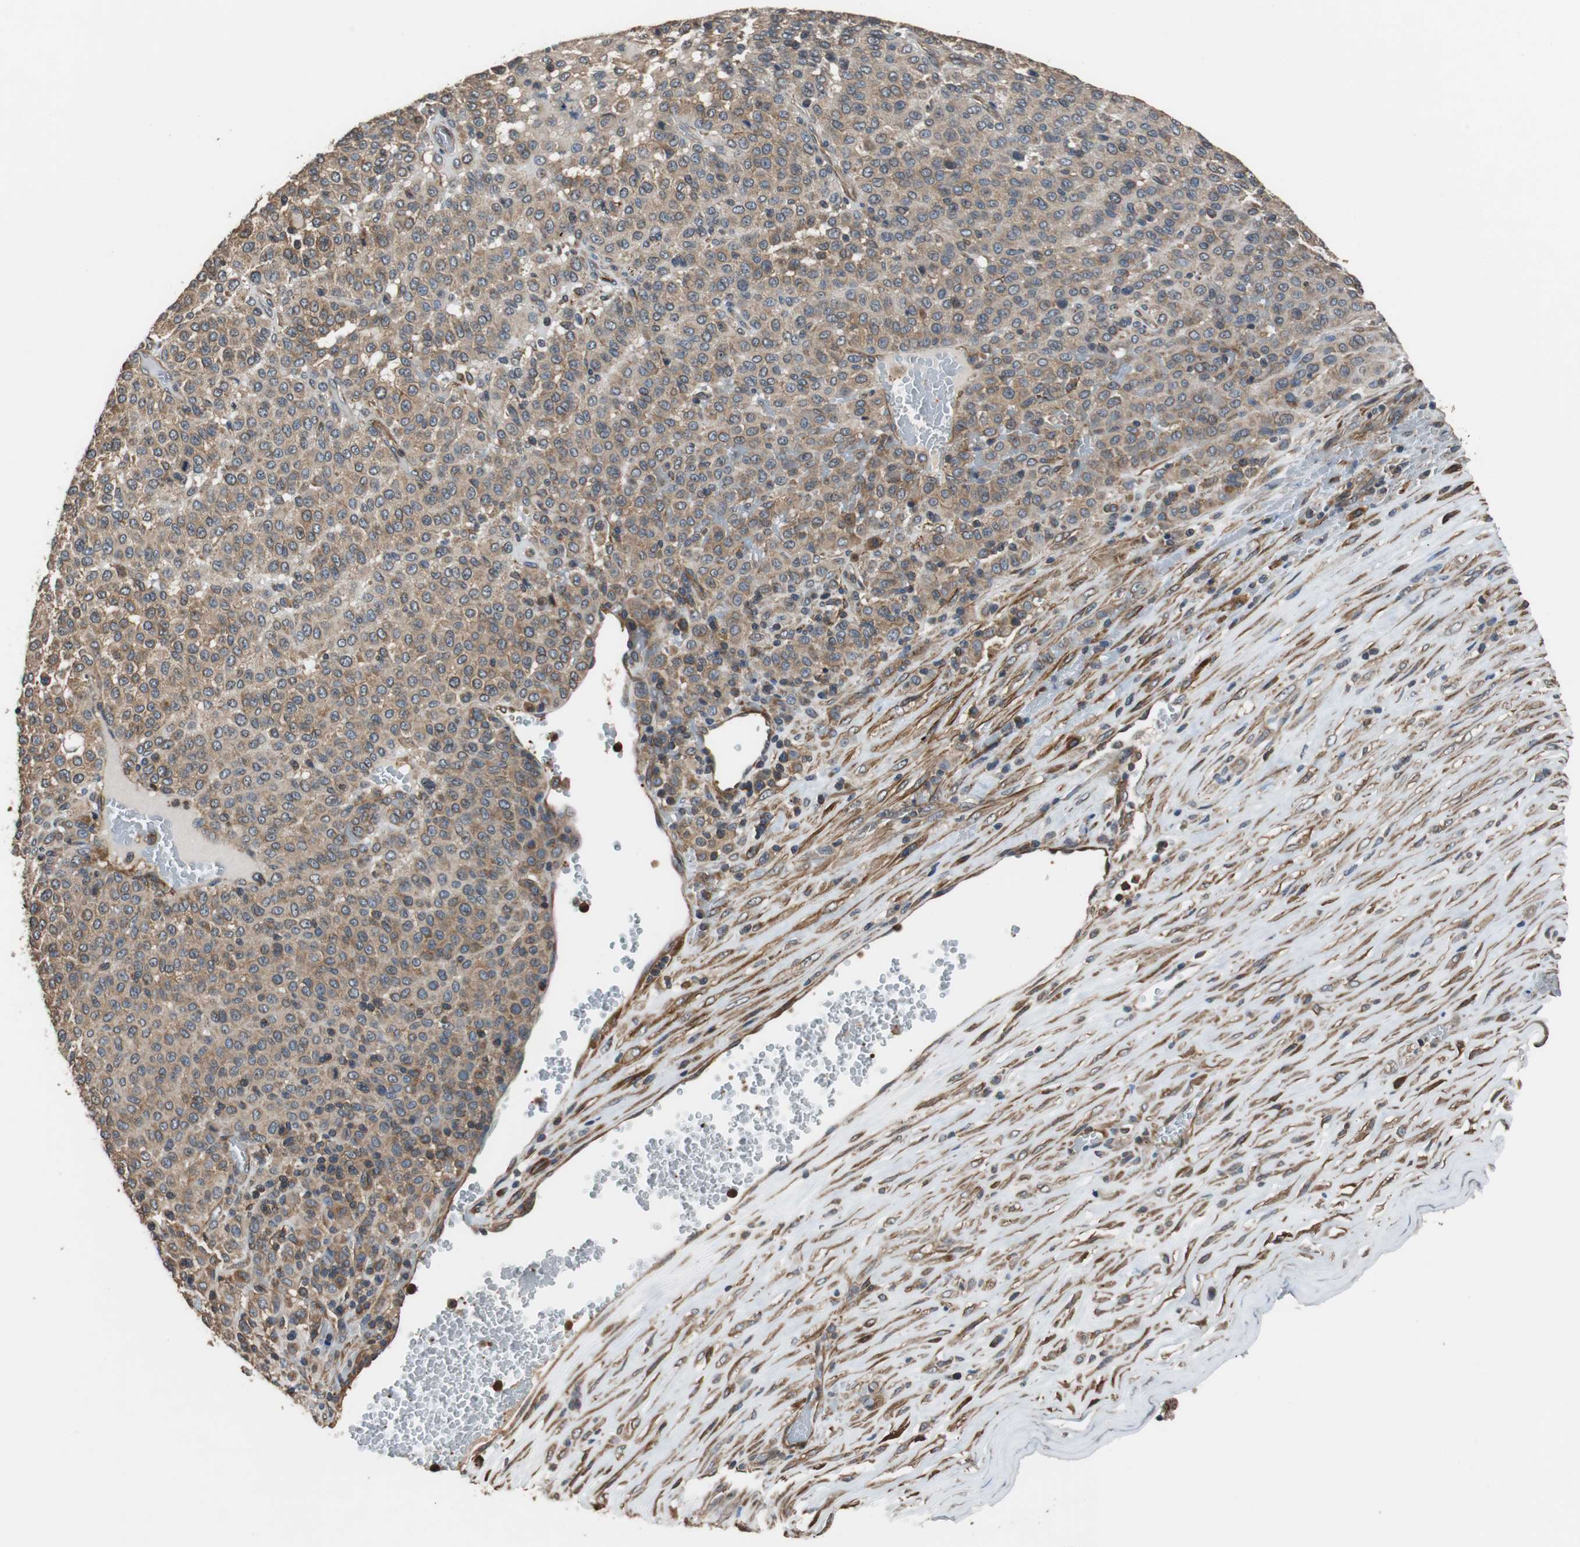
{"staining": {"intensity": "moderate", "quantity": ">75%", "location": "cytoplasmic/membranous"}, "tissue": "melanoma", "cell_type": "Tumor cells", "image_type": "cancer", "snomed": [{"axis": "morphology", "description": "Malignant melanoma, Metastatic site"}, {"axis": "topography", "description": "Pancreas"}], "caption": "Moderate cytoplasmic/membranous protein staining is seen in about >75% of tumor cells in malignant melanoma (metastatic site).", "gene": "PITRM1", "patient": {"sex": "female", "age": 30}}